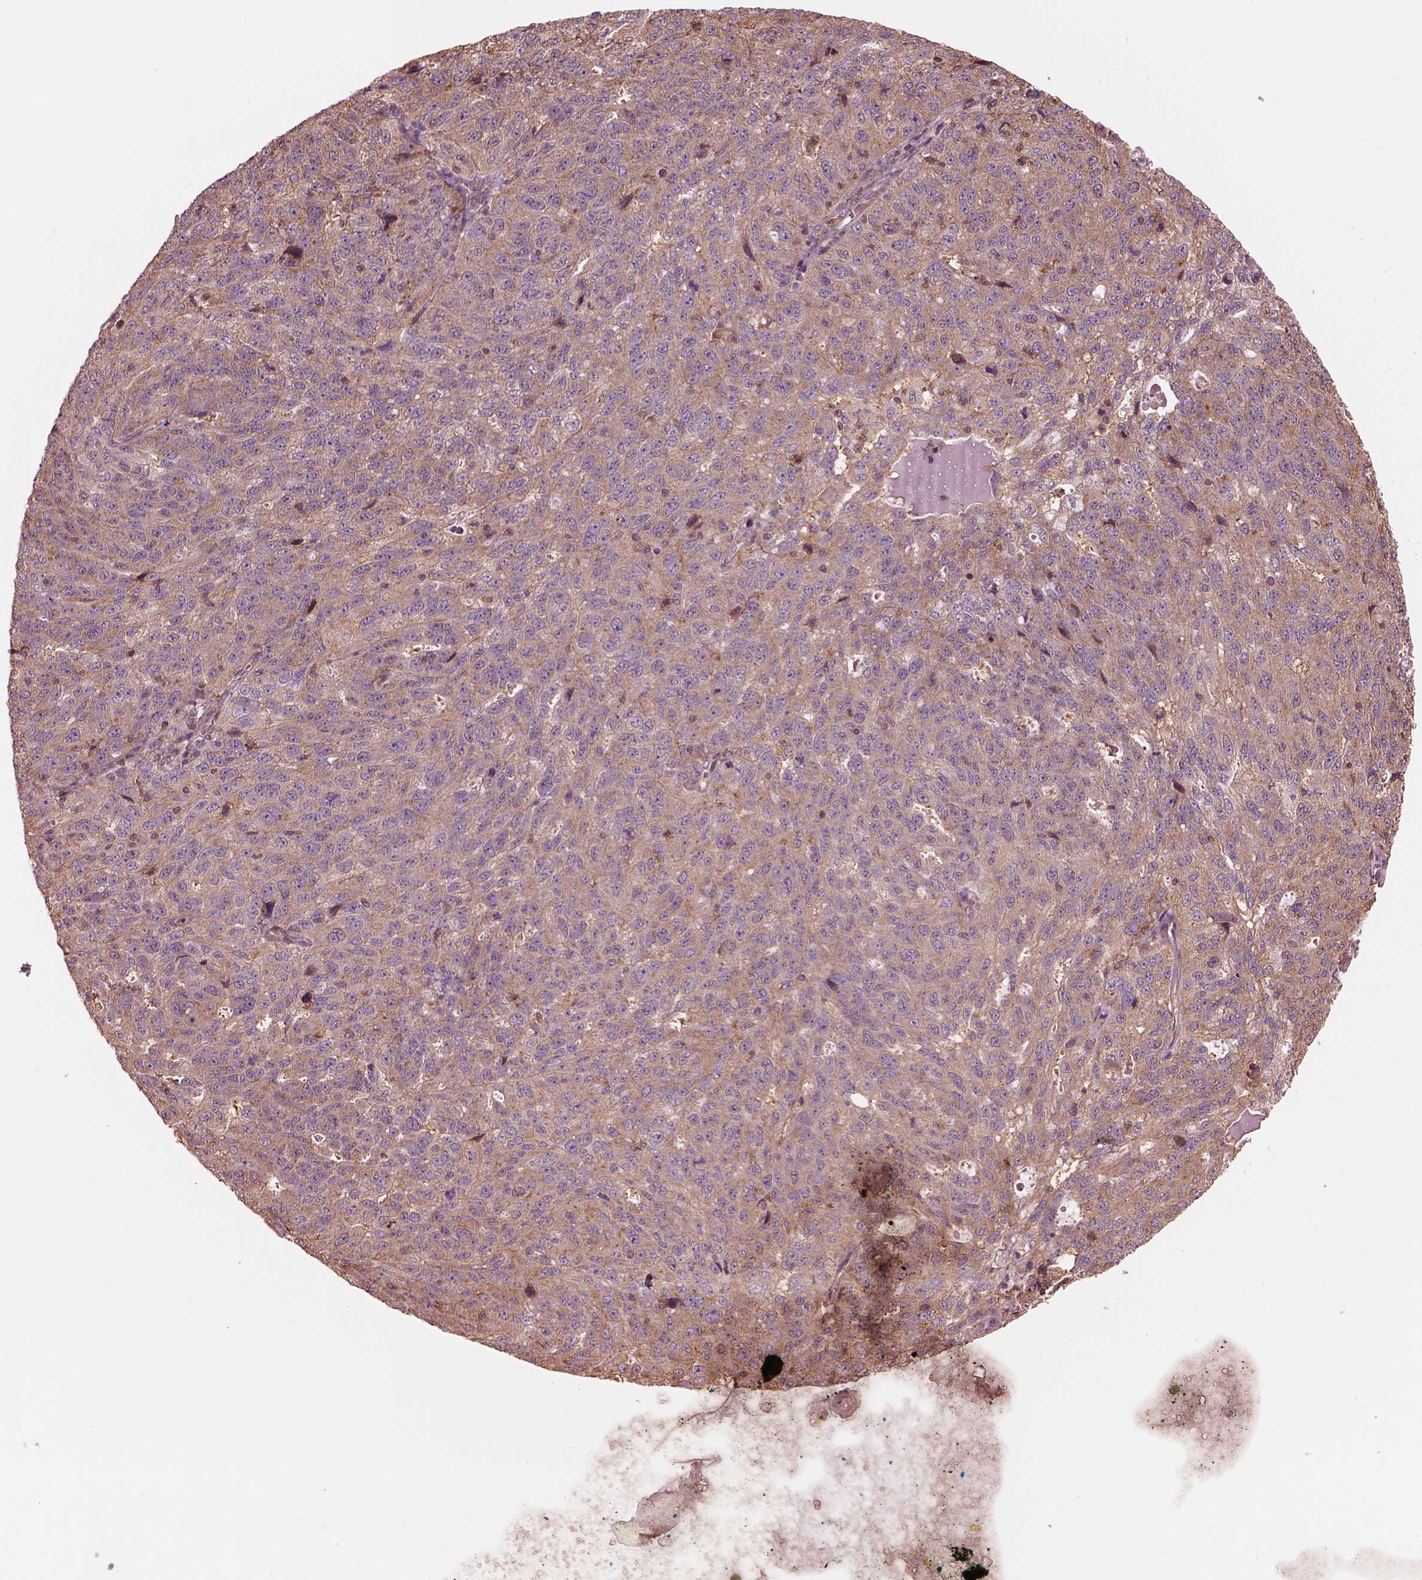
{"staining": {"intensity": "moderate", "quantity": ">75%", "location": "cytoplasmic/membranous"}, "tissue": "ovarian cancer", "cell_type": "Tumor cells", "image_type": "cancer", "snomed": [{"axis": "morphology", "description": "Cystadenocarcinoma, serous, NOS"}, {"axis": "topography", "description": "Ovary"}], "caption": "There is medium levels of moderate cytoplasmic/membranous positivity in tumor cells of ovarian cancer (serous cystadenocarcinoma), as demonstrated by immunohistochemical staining (brown color).", "gene": "STK33", "patient": {"sex": "female", "age": 71}}